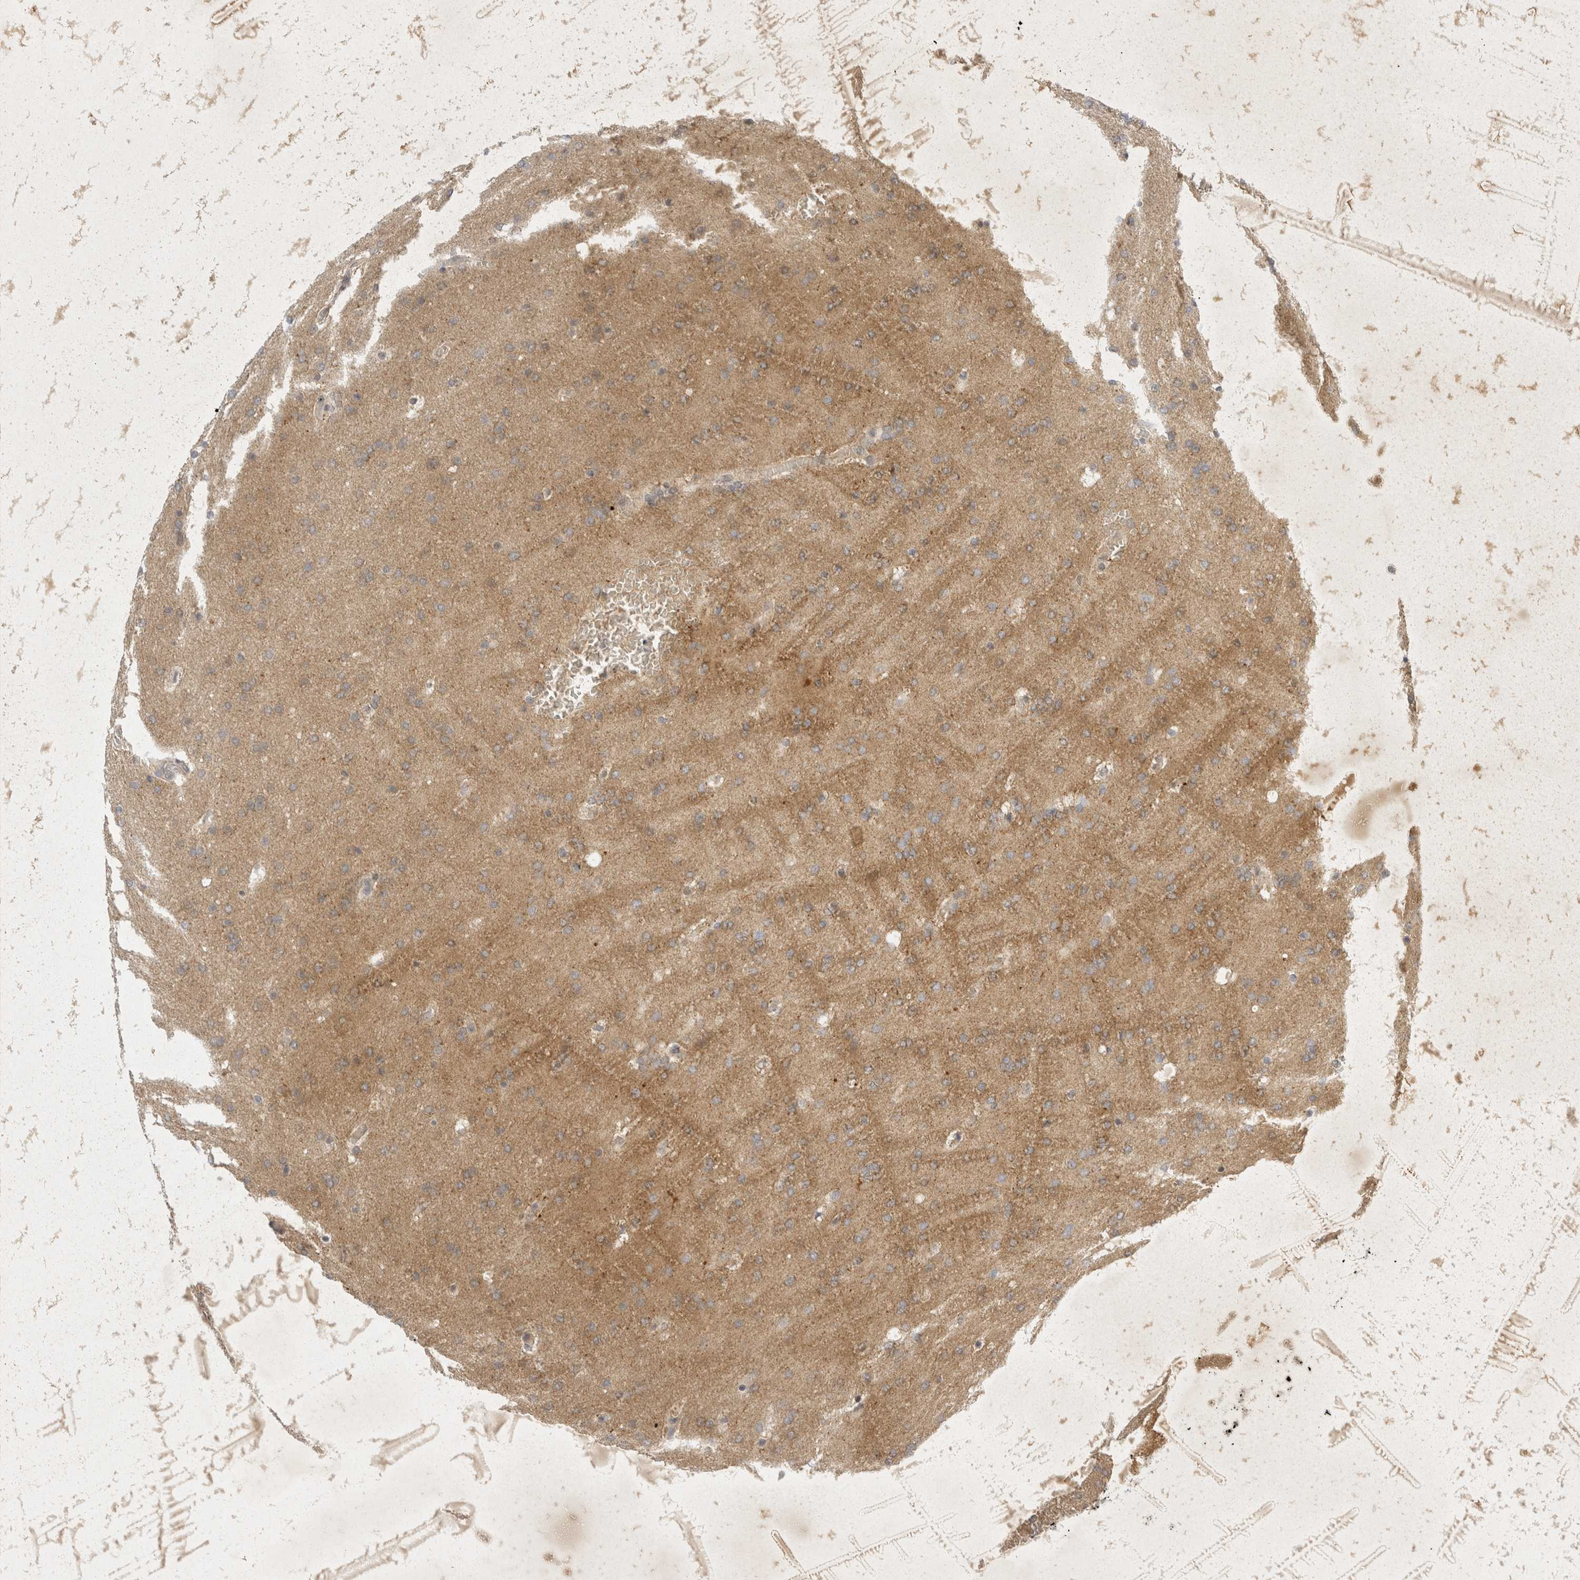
{"staining": {"intensity": "weak", "quantity": ">75%", "location": "cytoplasmic/membranous"}, "tissue": "glioma", "cell_type": "Tumor cells", "image_type": "cancer", "snomed": [{"axis": "morphology", "description": "Glioma, malignant, Low grade"}, {"axis": "topography", "description": "Brain"}], "caption": "Protein staining by IHC displays weak cytoplasmic/membranous positivity in about >75% of tumor cells in glioma.", "gene": "TOM1L2", "patient": {"sex": "female", "age": 37}}